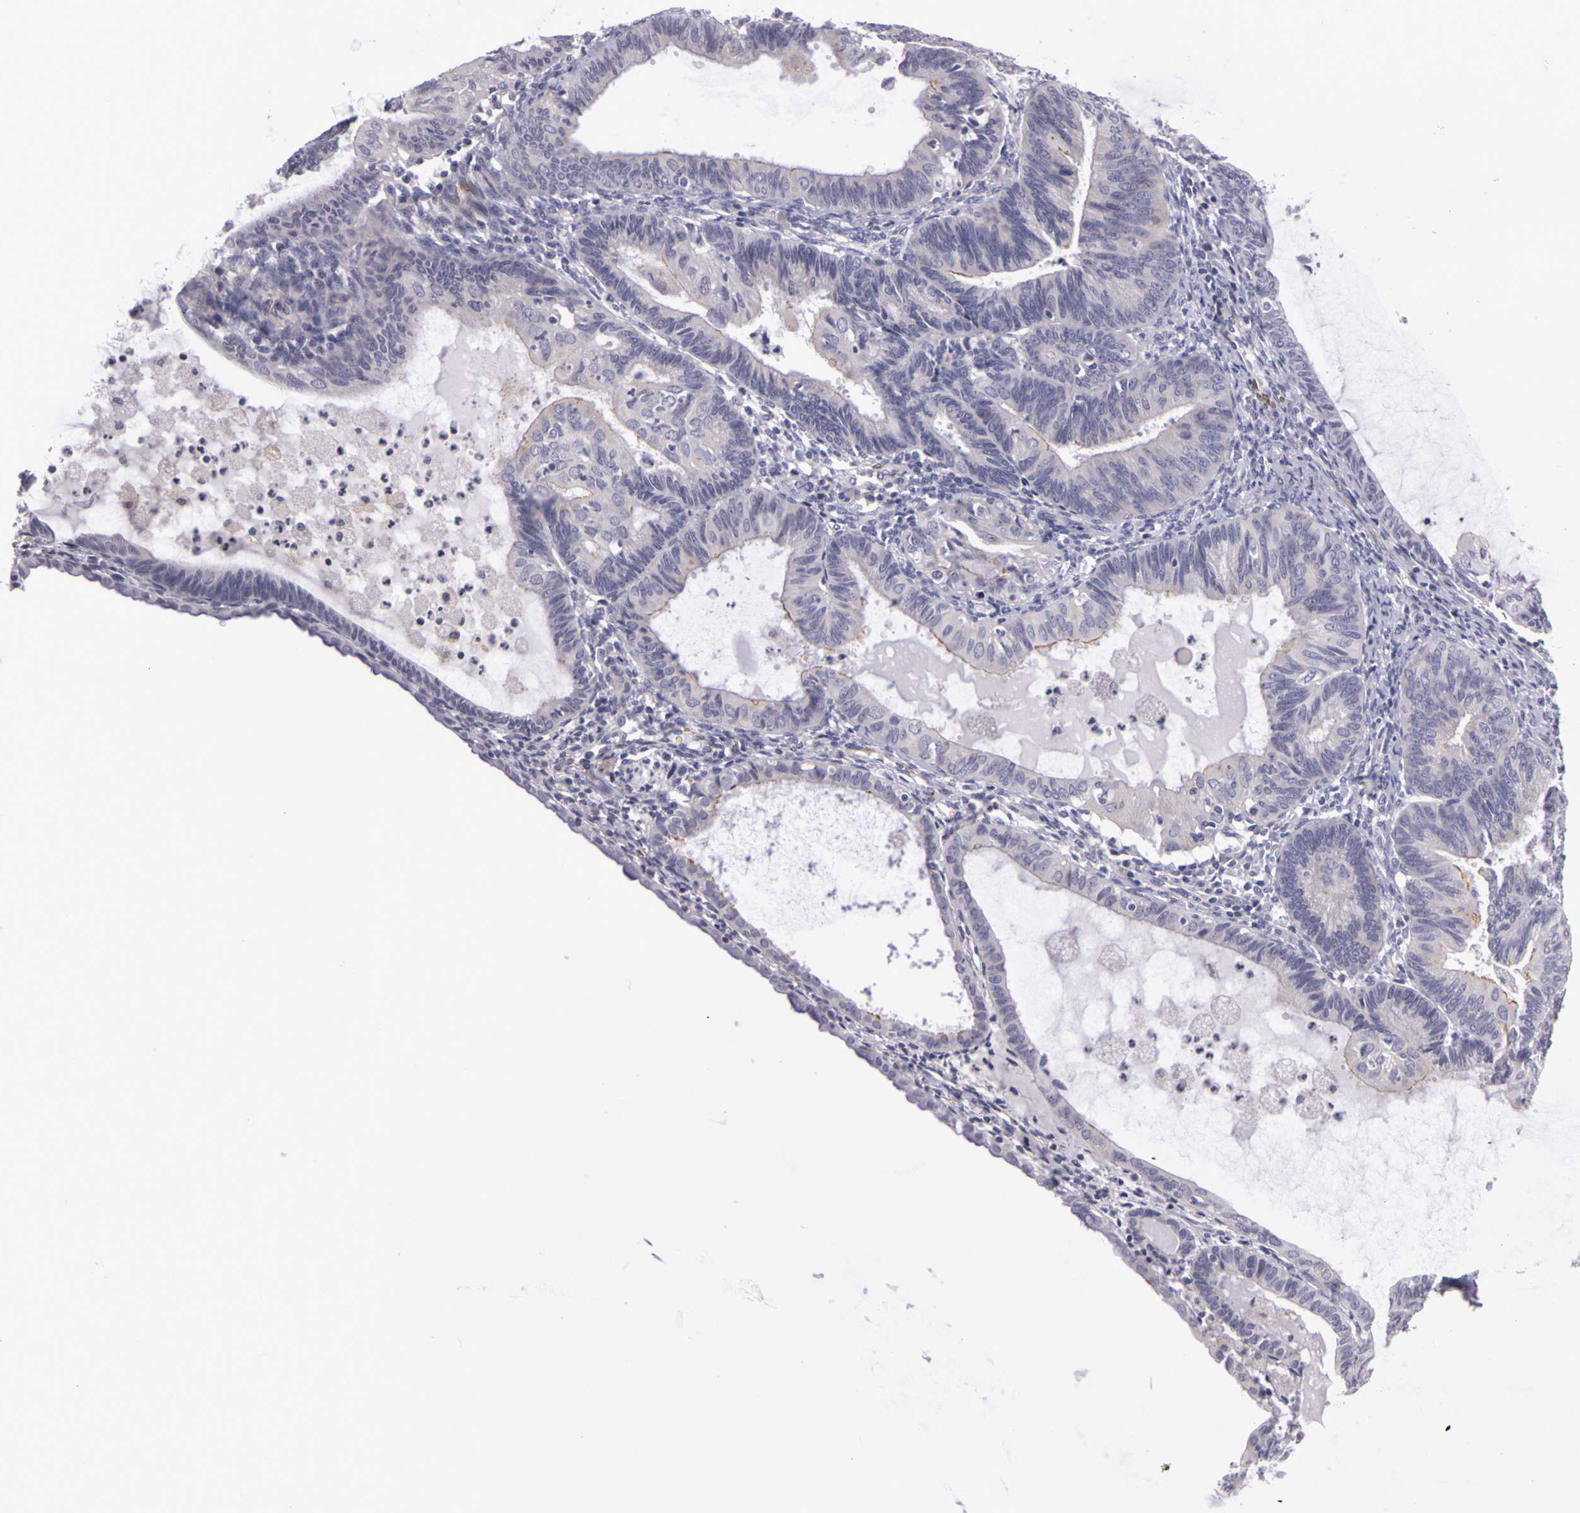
{"staining": {"intensity": "negative", "quantity": "none", "location": "none"}, "tissue": "endometrial cancer", "cell_type": "Tumor cells", "image_type": "cancer", "snomed": [{"axis": "morphology", "description": "Adenocarcinoma, NOS"}, {"axis": "topography", "description": "Endometrium"}], "caption": "An image of human endometrial adenocarcinoma is negative for staining in tumor cells. (DAB IHC with hematoxylin counter stain).", "gene": "CNTN2", "patient": {"sex": "female", "age": 63}}